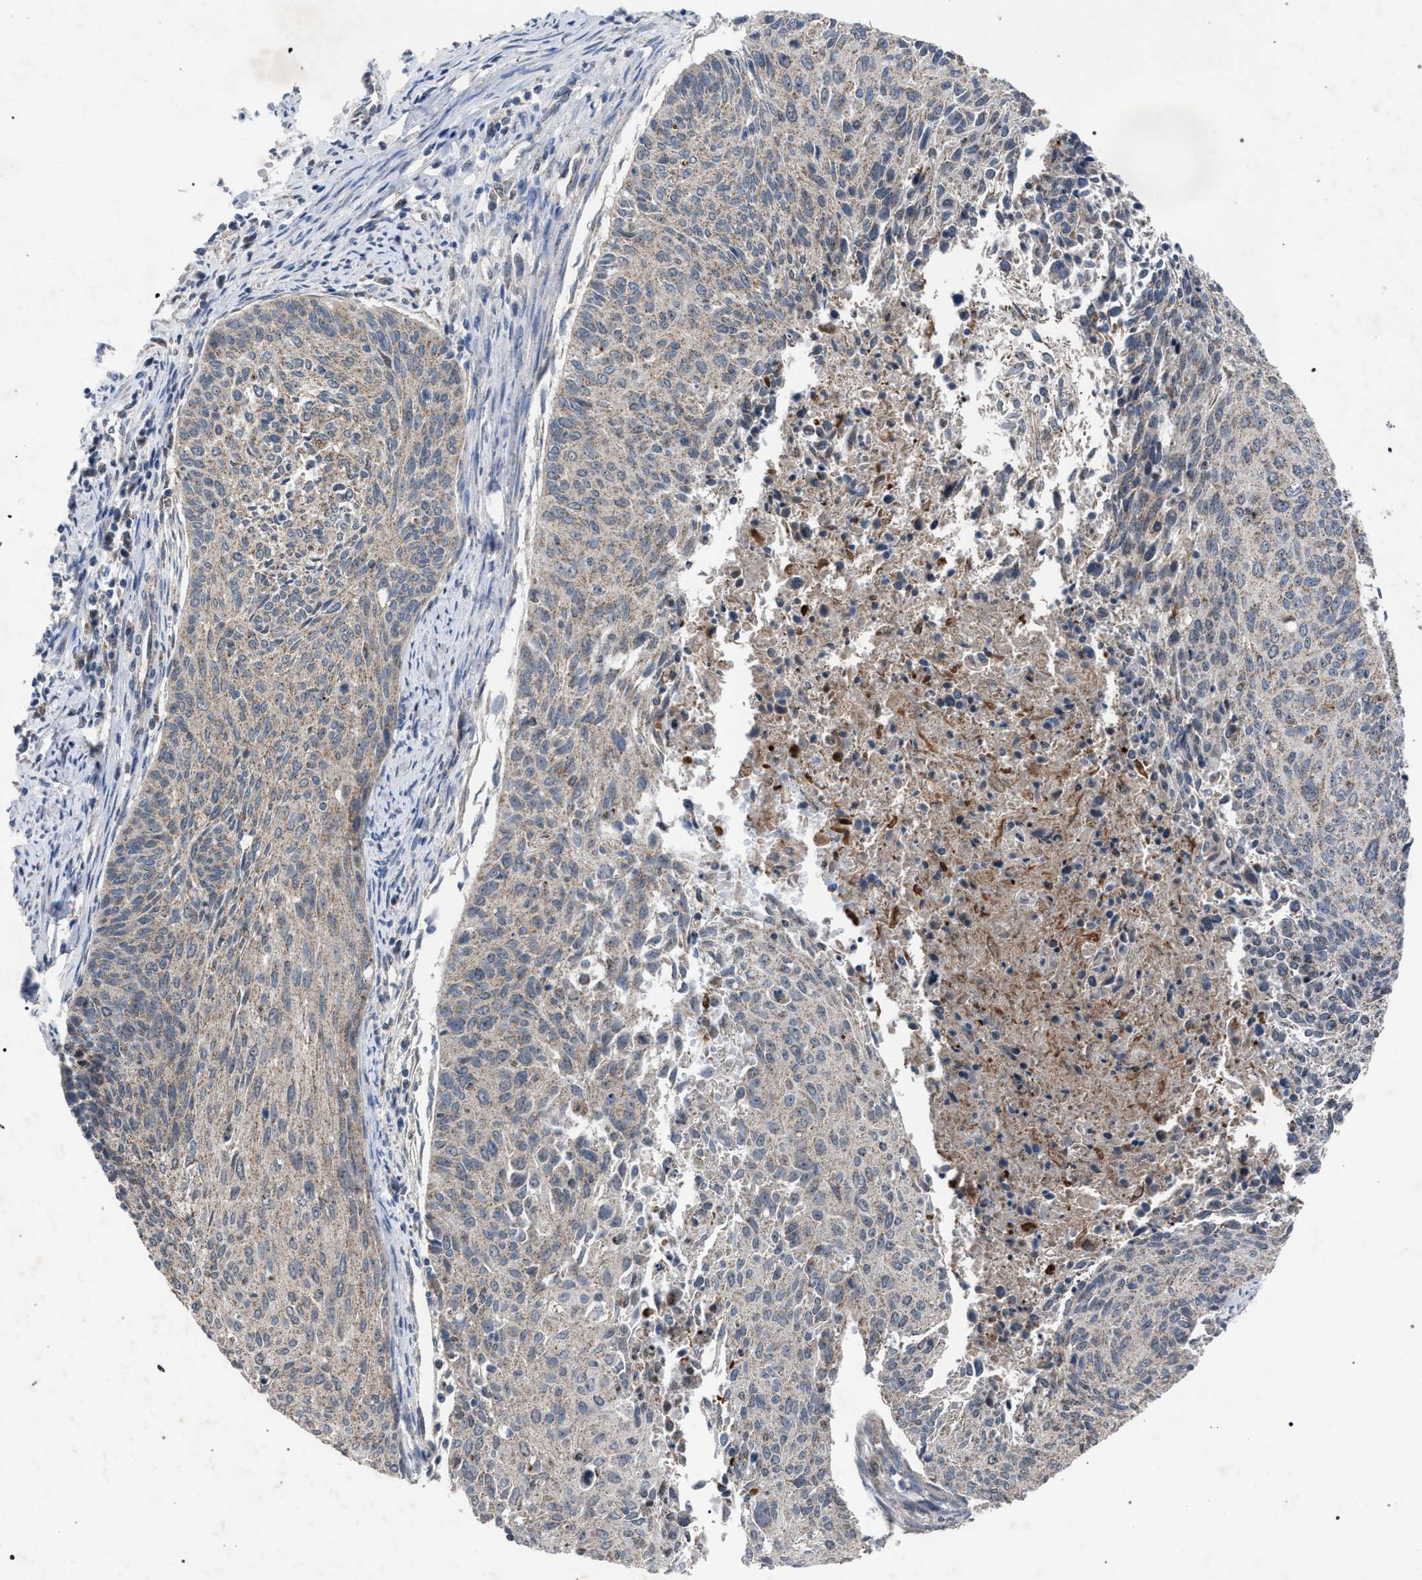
{"staining": {"intensity": "weak", "quantity": "25%-75%", "location": "cytoplasmic/membranous"}, "tissue": "cervical cancer", "cell_type": "Tumor cells", "image_type": "cancer", "snomed": [{"axis": "morphology", "description": "Squamous cell carcinoma, NOS"}, {"axis": "topography", "description": "Cervix"}], "caption": "Cervical cancer stained with a brown dye shows weak cytoplasmic/membranous positive positivity in approximately 25%-75% of tumor cells.", "gene": "HSD17B4", "patient": {"sex": "female", "age": 55}}